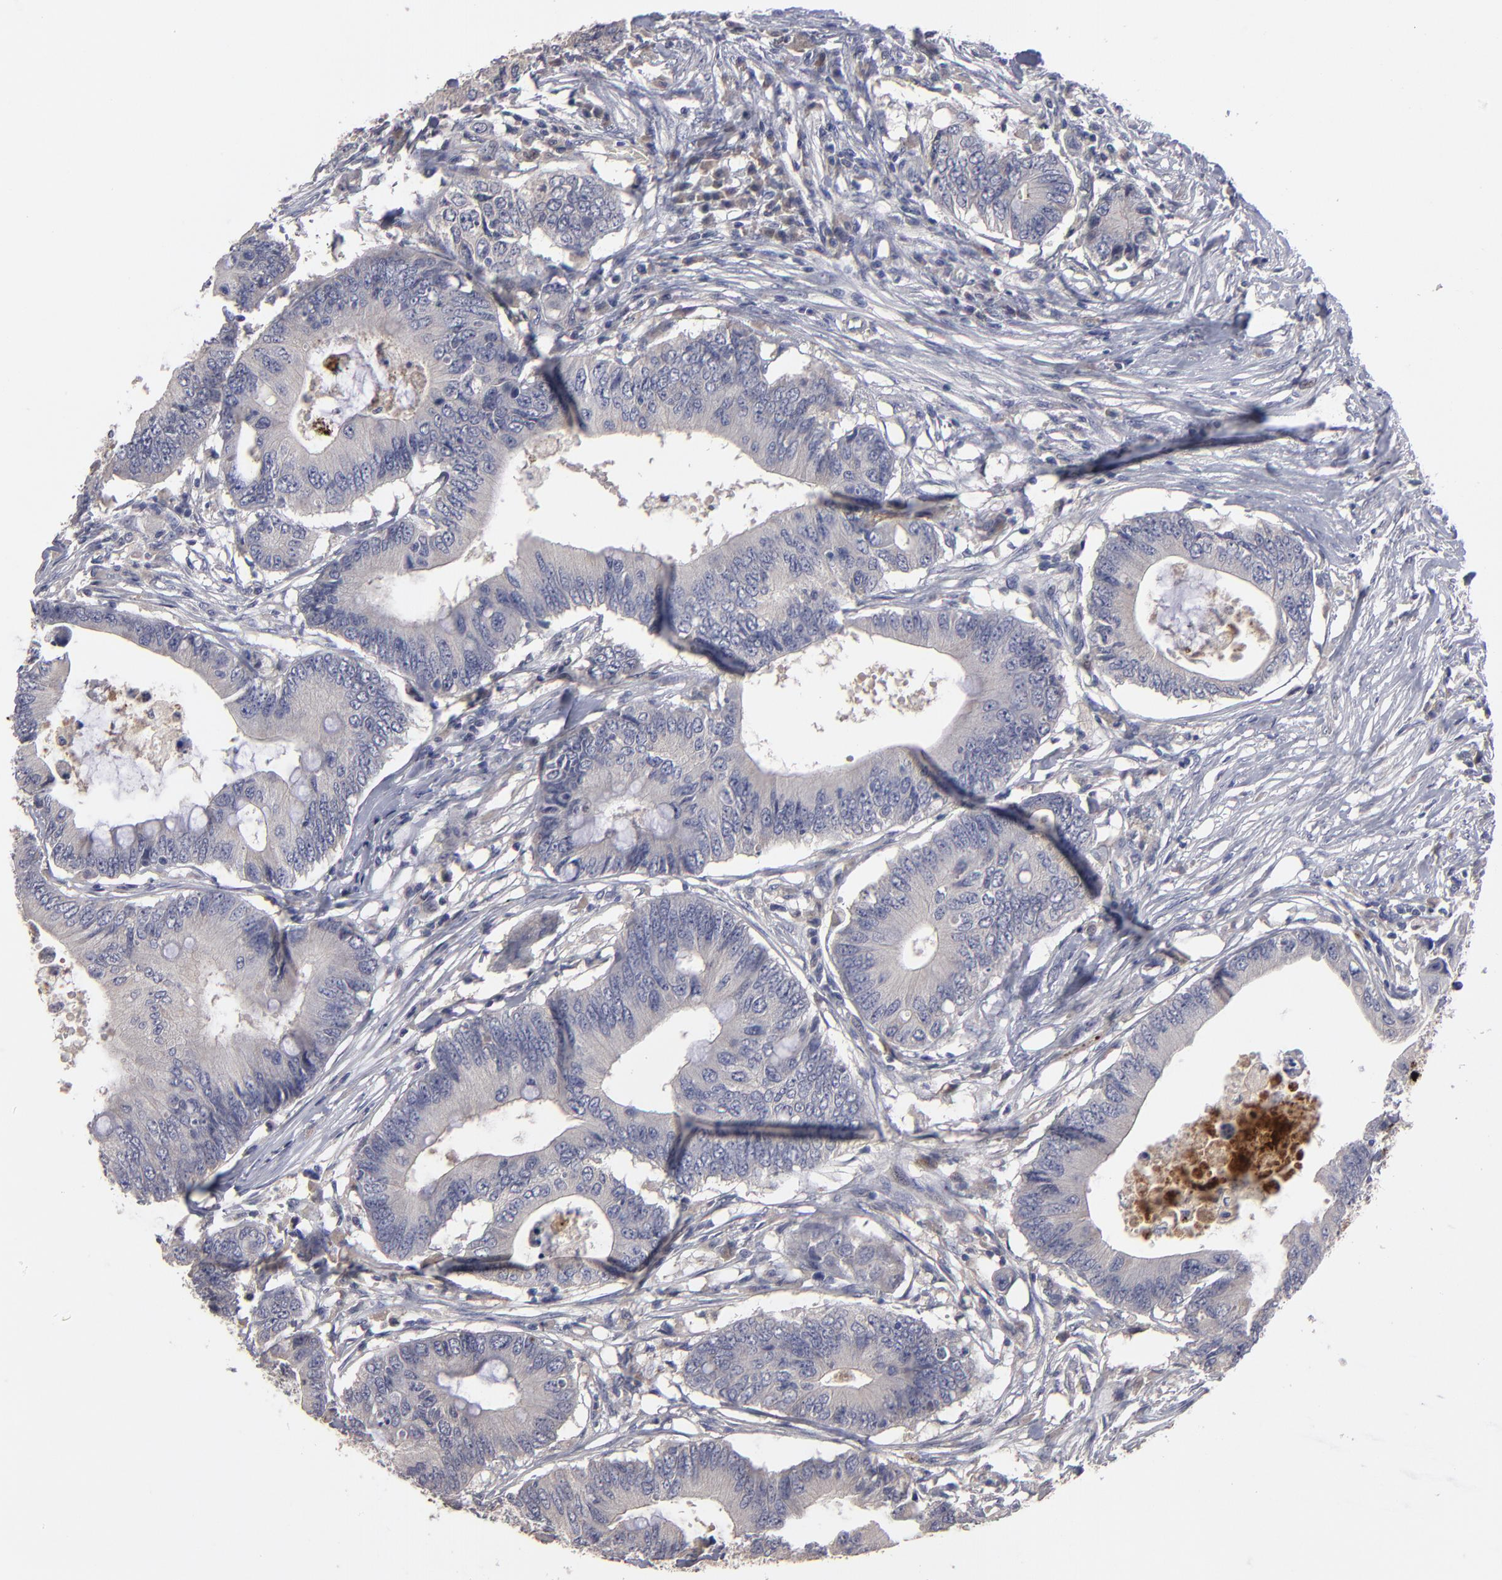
{"staining": {"intensity": "negative", "quantity": "none", "location": "none"}, "tissue": "colorectal cancer", "cell_type": "Tumor cells", "image_type": "cancer", "snomed": [{"axis": "morphology", "description": "Adenocarcinoma, NOS"}, {"axis": "topography", "description": "Colon"}], "caption": "Immunohistochemistry (IHC) photomicrograph of neoplastic tissue: human colorectal cancer stained with DAB (3,3'-diaminobenzidine) reveals no significant protein staining in tumor cells.", "gene": "GPM6B", "patient": {"sex": "male", "age": 71}}